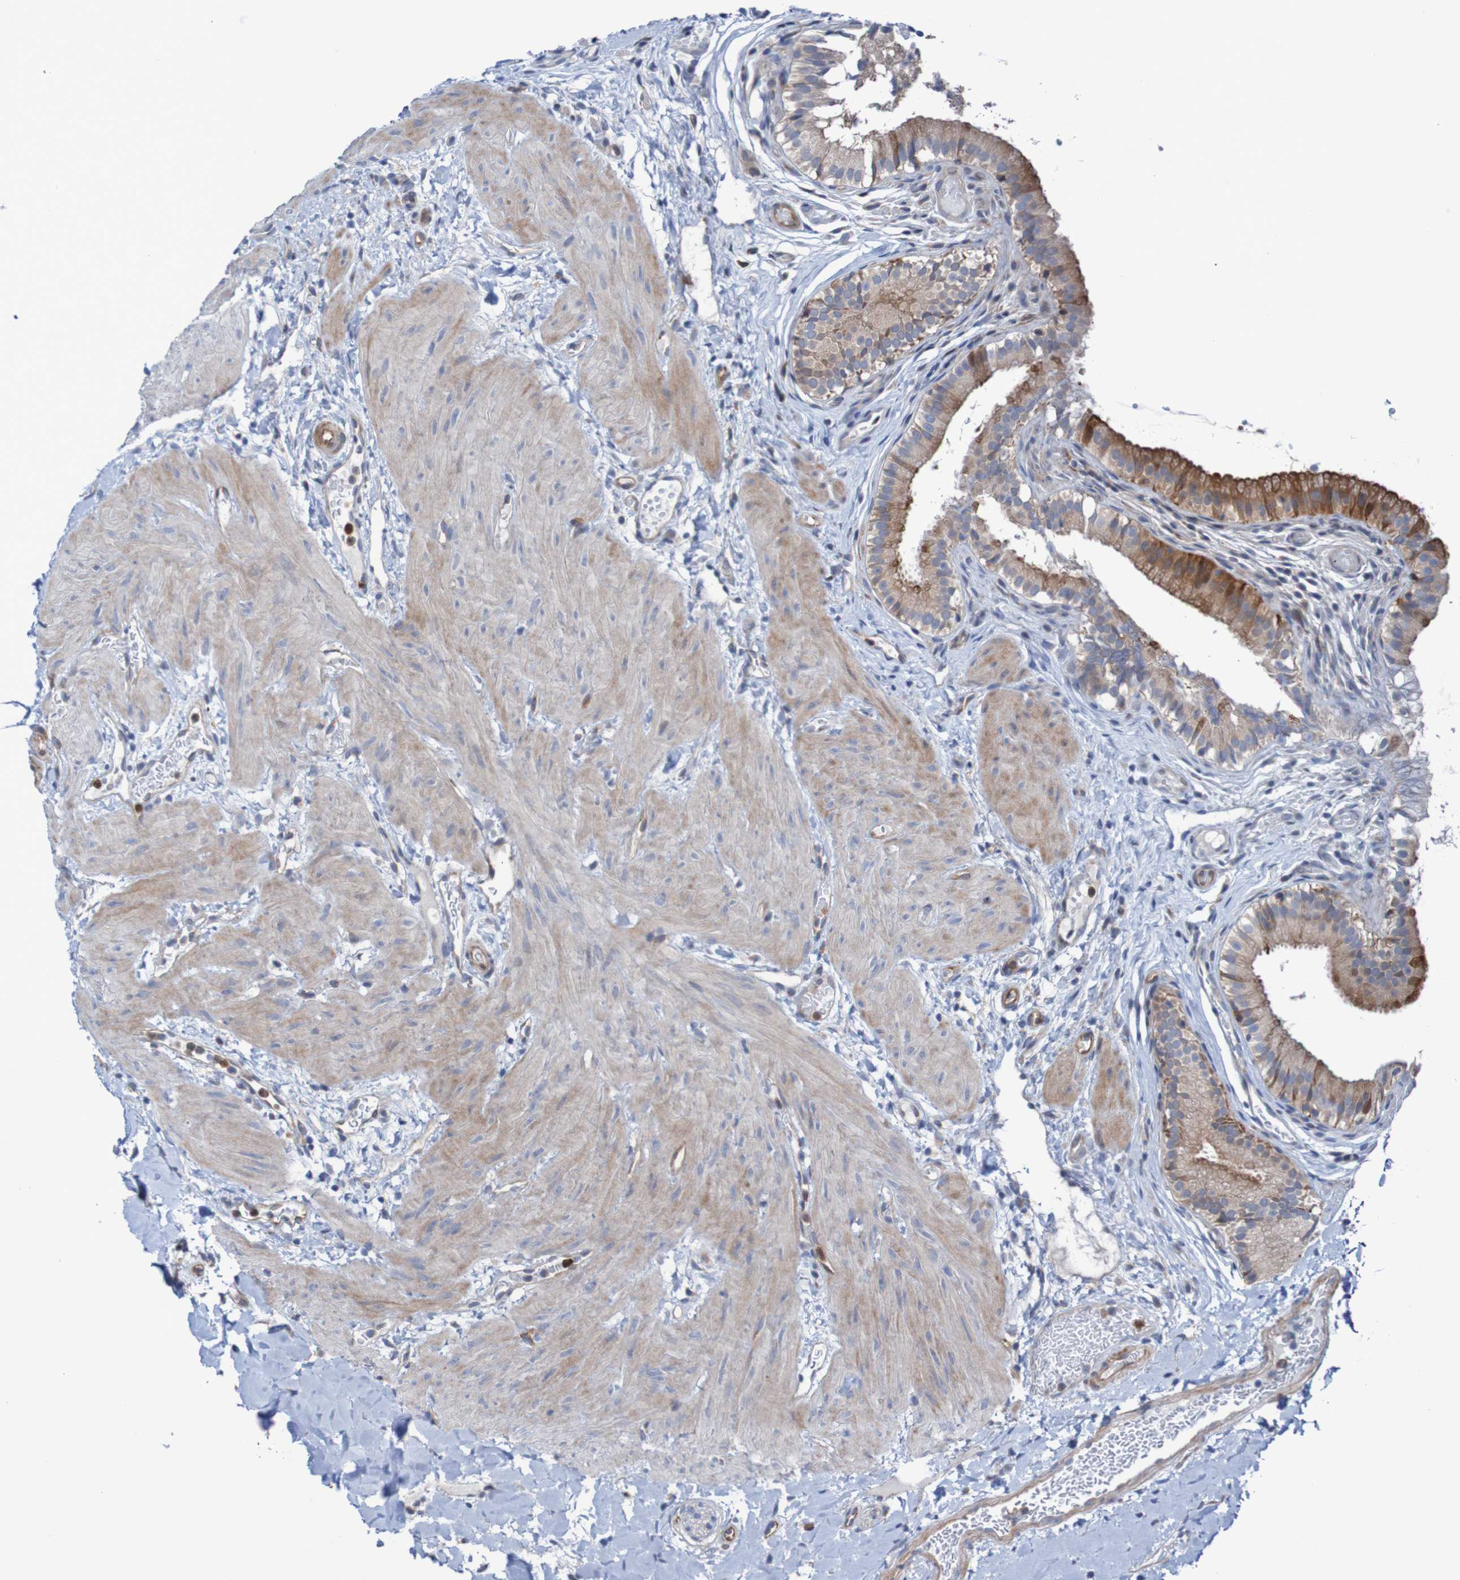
{"staining": {"intensity": "strong", "quantity": ">75%", "location": "cytoplasmic/membranous"}, "tissue": "gallbladder", "cell_type": "Glandular cells", "image_type": "normal", "snomed": [{"axis": "morphology", "description": "Normal tissue, NOS"}, {"axis": "topography", "description": "Gallbladder"}], "caption": "Strong cytoplasmic/membranous expression for a protein is seen in about >75% of glandular cells of normal gallbladder using immunohistochemistry (IHC).", "gene": "ANGPT4", "patient": {"sex": "female", "age": 26}}